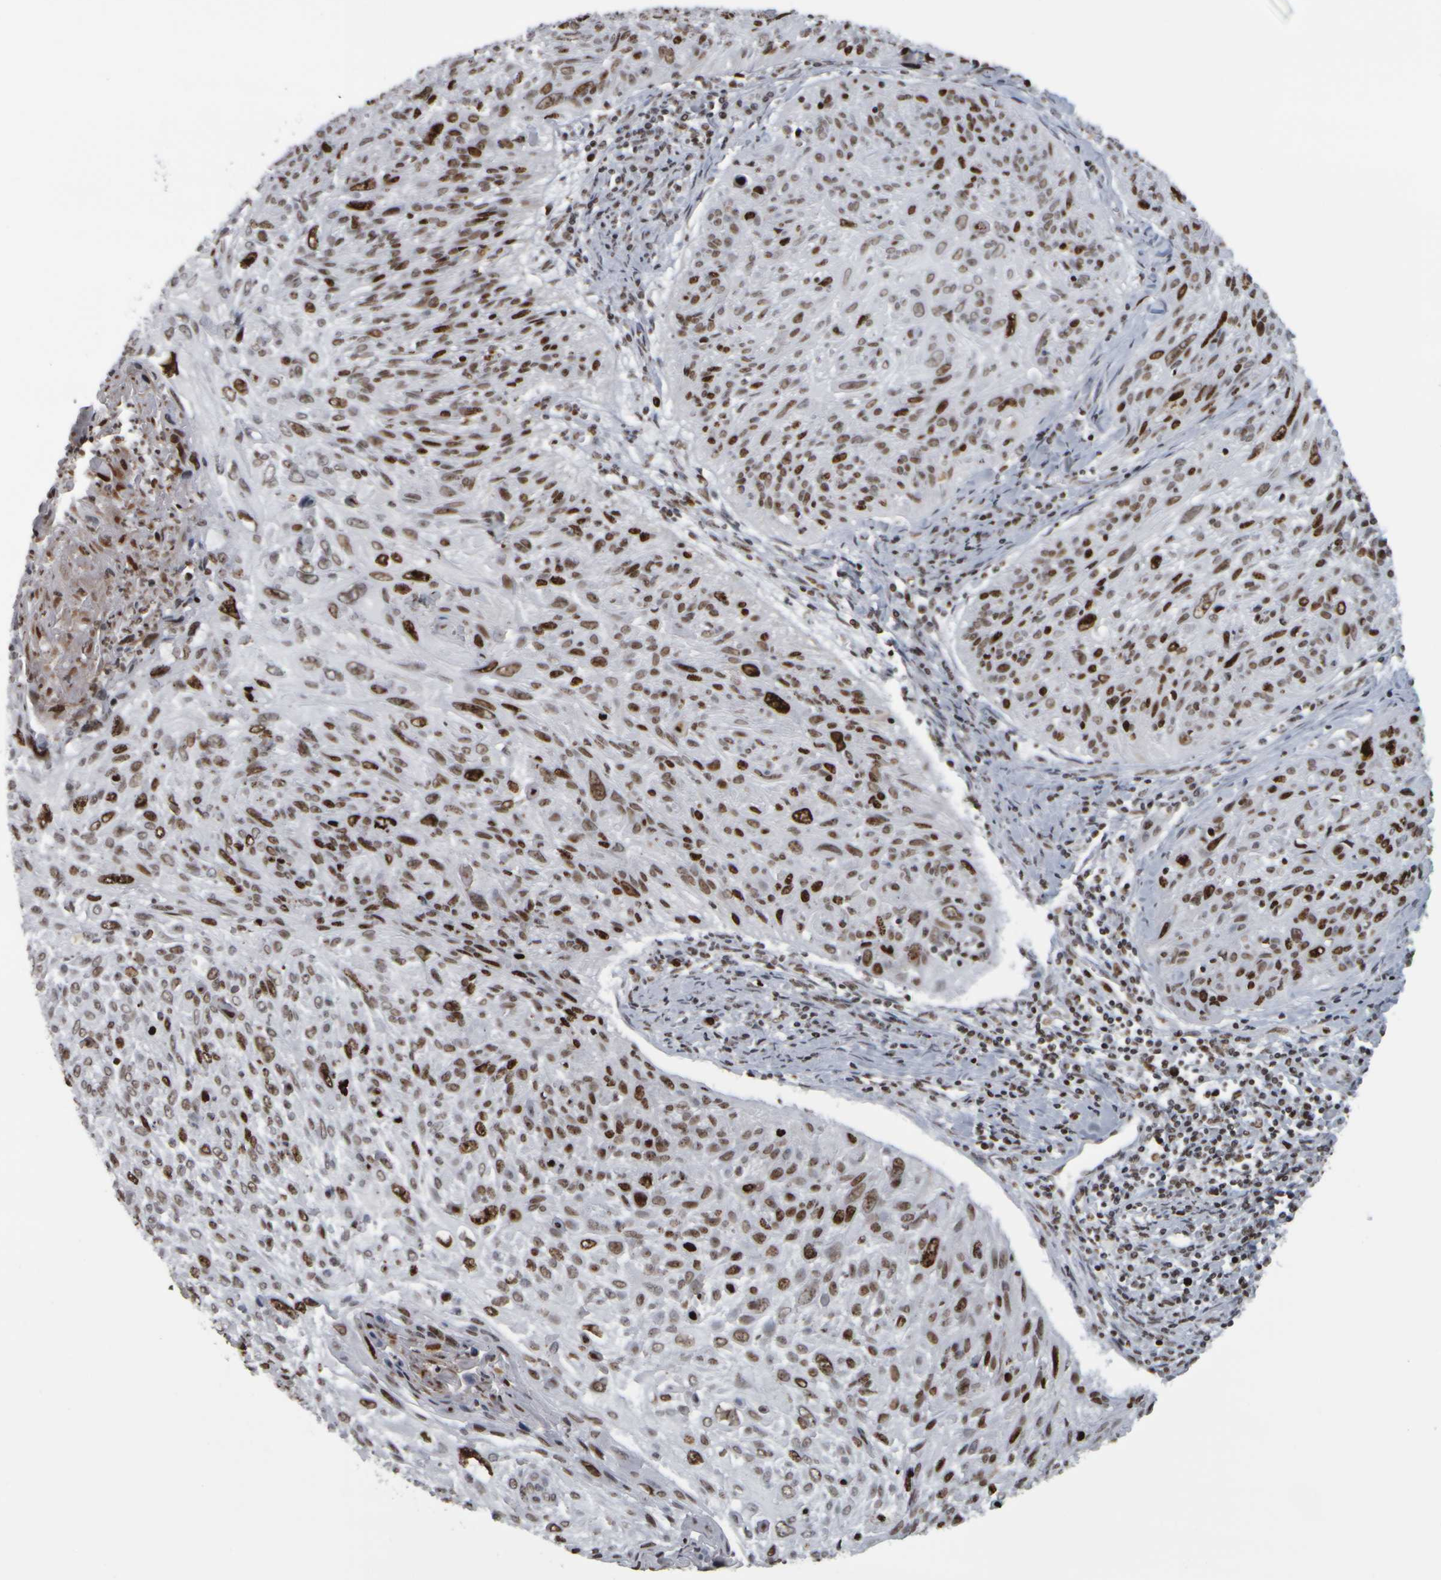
{"staining": {"intensity": "moderate", "quantity": ">75%", "location": "nuclear"}, "tissue": "cervical cancer", "cell_type": "Tumor cells", "image_type": "cancer", "snomed": [{"axis": "morphology", "description": "Squamous cell carcinoma, NOS"}, {"axis": "topography", "description": "Cervix"}], "caption": "Immunohistochemical staining of human cervical cancer displays moderate nuclear protein expression in approximately >75% of tumor cells. The protein of interest is shown in brown color, while the nuclei are stained blue.", "gene": "TOP2B", "patient": {"sex": "female", "age": 51}}